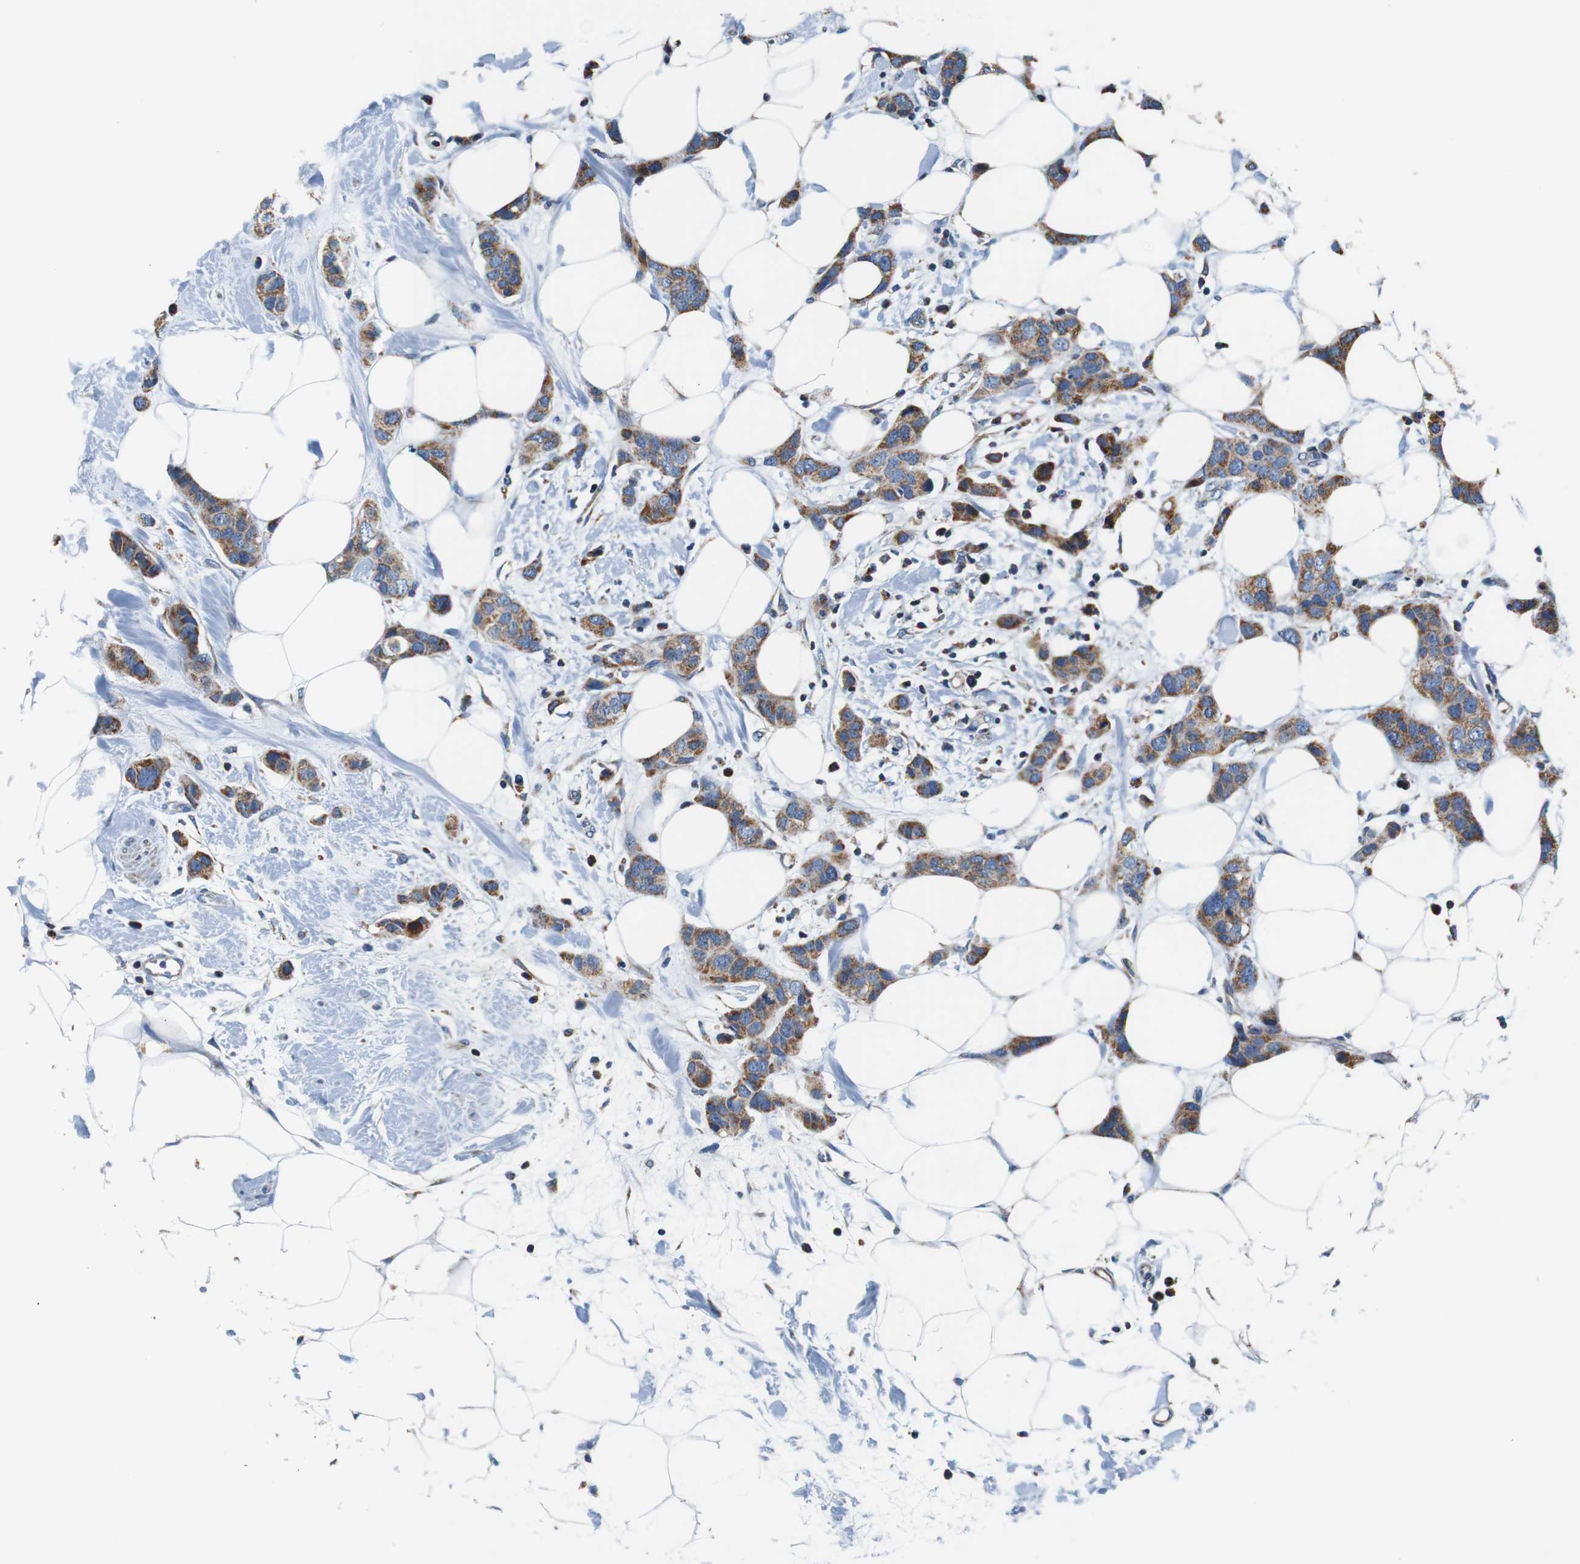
{"staining": {"intensity": "moderate", "quantity": ">75%", "location": "cytoplasmic/membranous"}, "tissue": "breast cancer", "cell_type": "Tumor cells", "image_type": "cancer", "snomed": [{"axis": "morphology", "description": "Normal tissue, NOS"}, {"axis": "morphology", "description": "Duct carcinoma"}, {"axis": "topography", "description": "Breast"}], "caption": "This micrograph exhibits immunohistochemistry staining of human invasive ductal carcinoma (breast), with medium moderate cytoplasmic/membranous expression in approximately >75% of tumor cells.", "gene": "LRP4", "patient": {"sex": "female", "age": 50}}